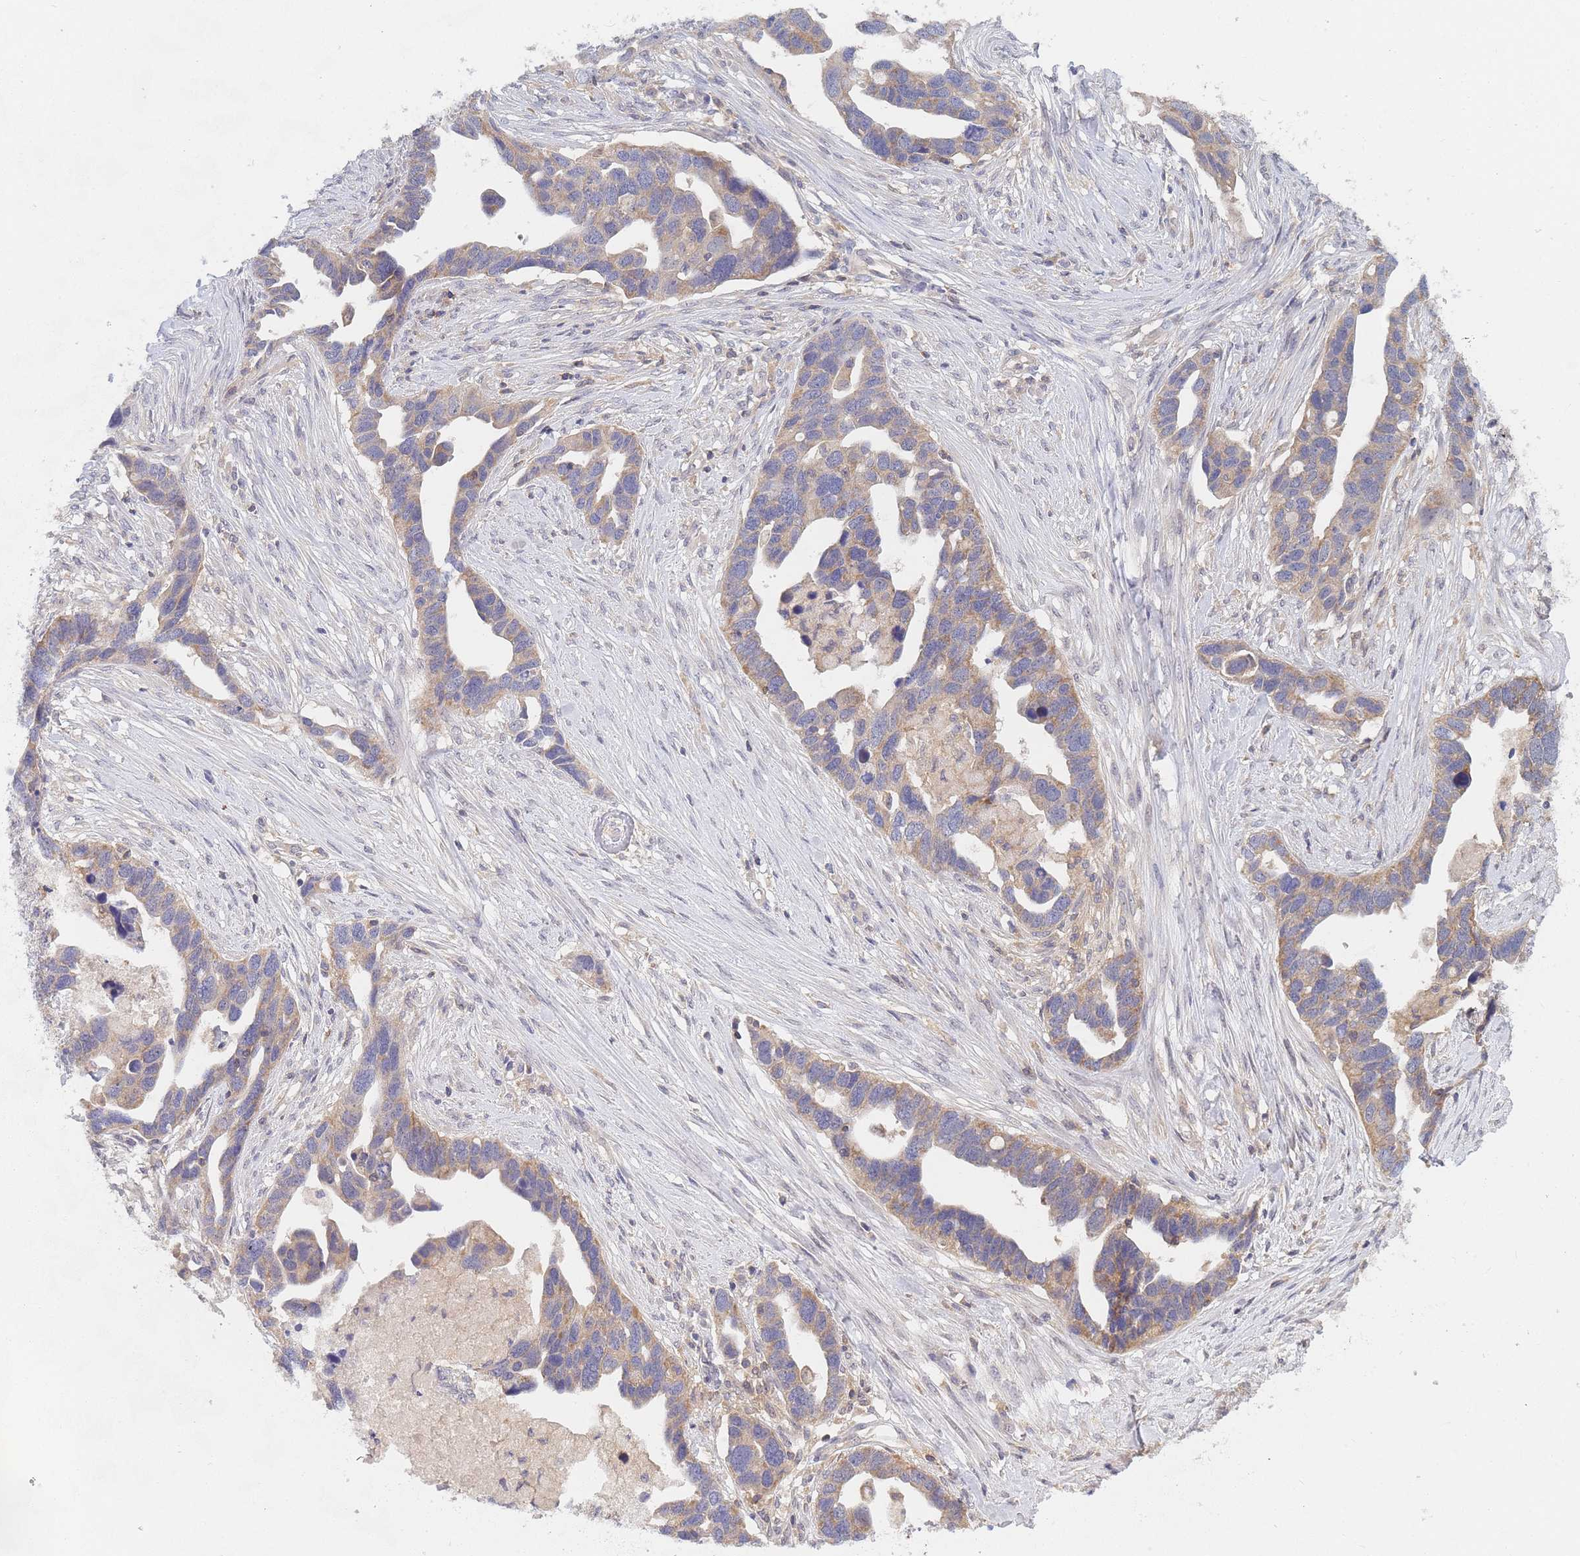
{"staining": {"intensity": "moderate", "quantity": ">75%", "location": "cytoplasmic/membranous"}, "tissue": "ovarian cancer", "cell_type": "Tumor cells", "image_type": "cancer", "snomed": [{"axis": "morphology", "description": "Cystadenocarcinoma, serous, NOS"}, {"axis": "topography", "description": "Ovary"}], "caption": "An immunohistochemistry (IHC) photomicrograph of tumor tissue is shown. Protein staining in brown labels moderate cytoplasmic/membranous positivity in ovarian cancer within tumor cells. (IHC, brightfield microscopy, high magnification).", "gene": "PPP6C", "patient": {"sex": "female", "age": 54}}